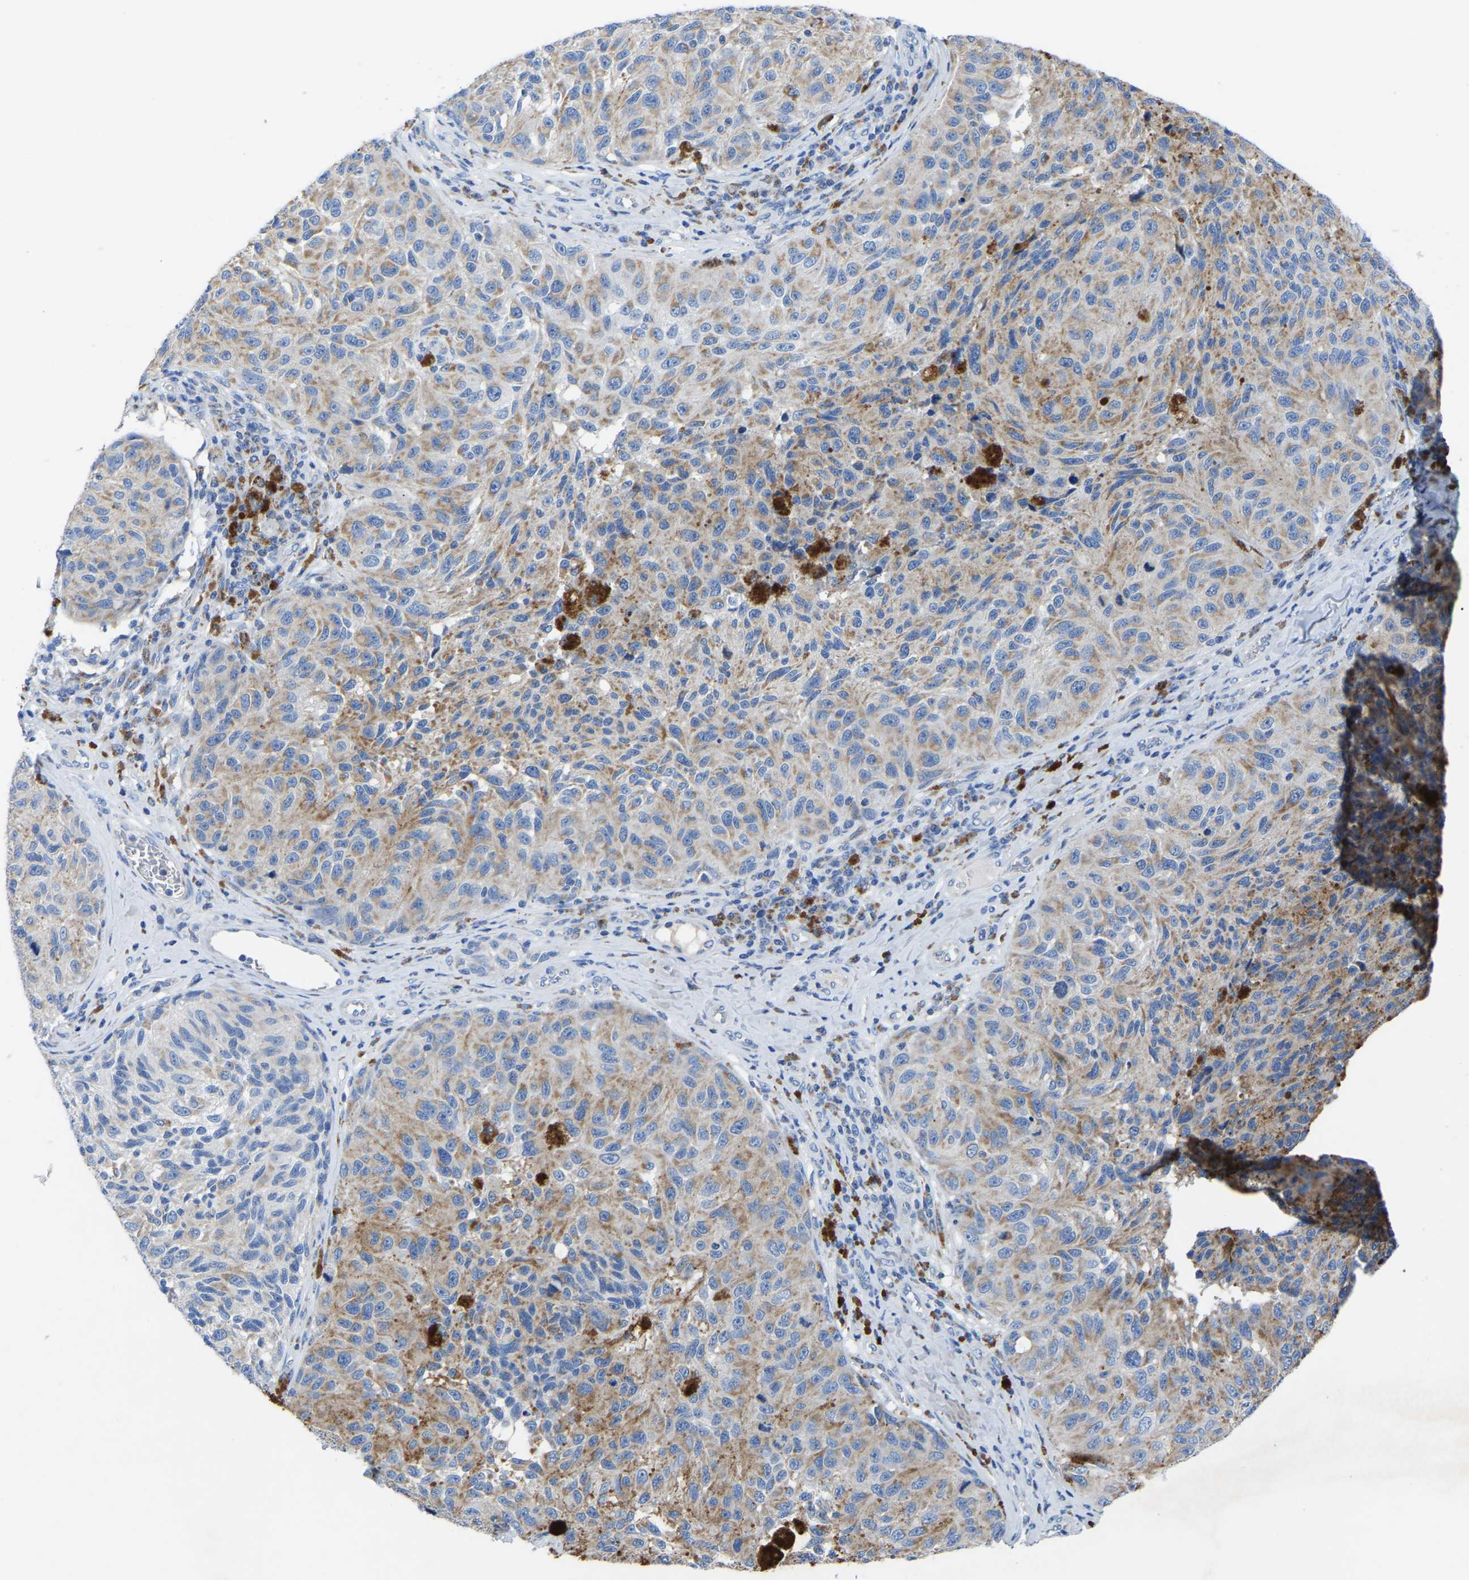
{"staining": {"intensity": "moderate", "quantity": "25%-75%", "location": "cytoplasmic/membranous"}, "tissue": "melanoma", "cell_type": "Tumor cells", "image_type": "cancer", "snomed": [{"axis": "morphology", "description": "Malignant melanoma, NOS"}, {"axis": "topography", "description": "Skin"}], "caption": "An immunohistochemistry image of tumor tissue is shown. Protein staining in brown highlights moderate cytoplasmic/membranous positivity in melanoma within tumor cells.", "gene": "ETFA", "patient": {"sex": "female", "age": 73}}